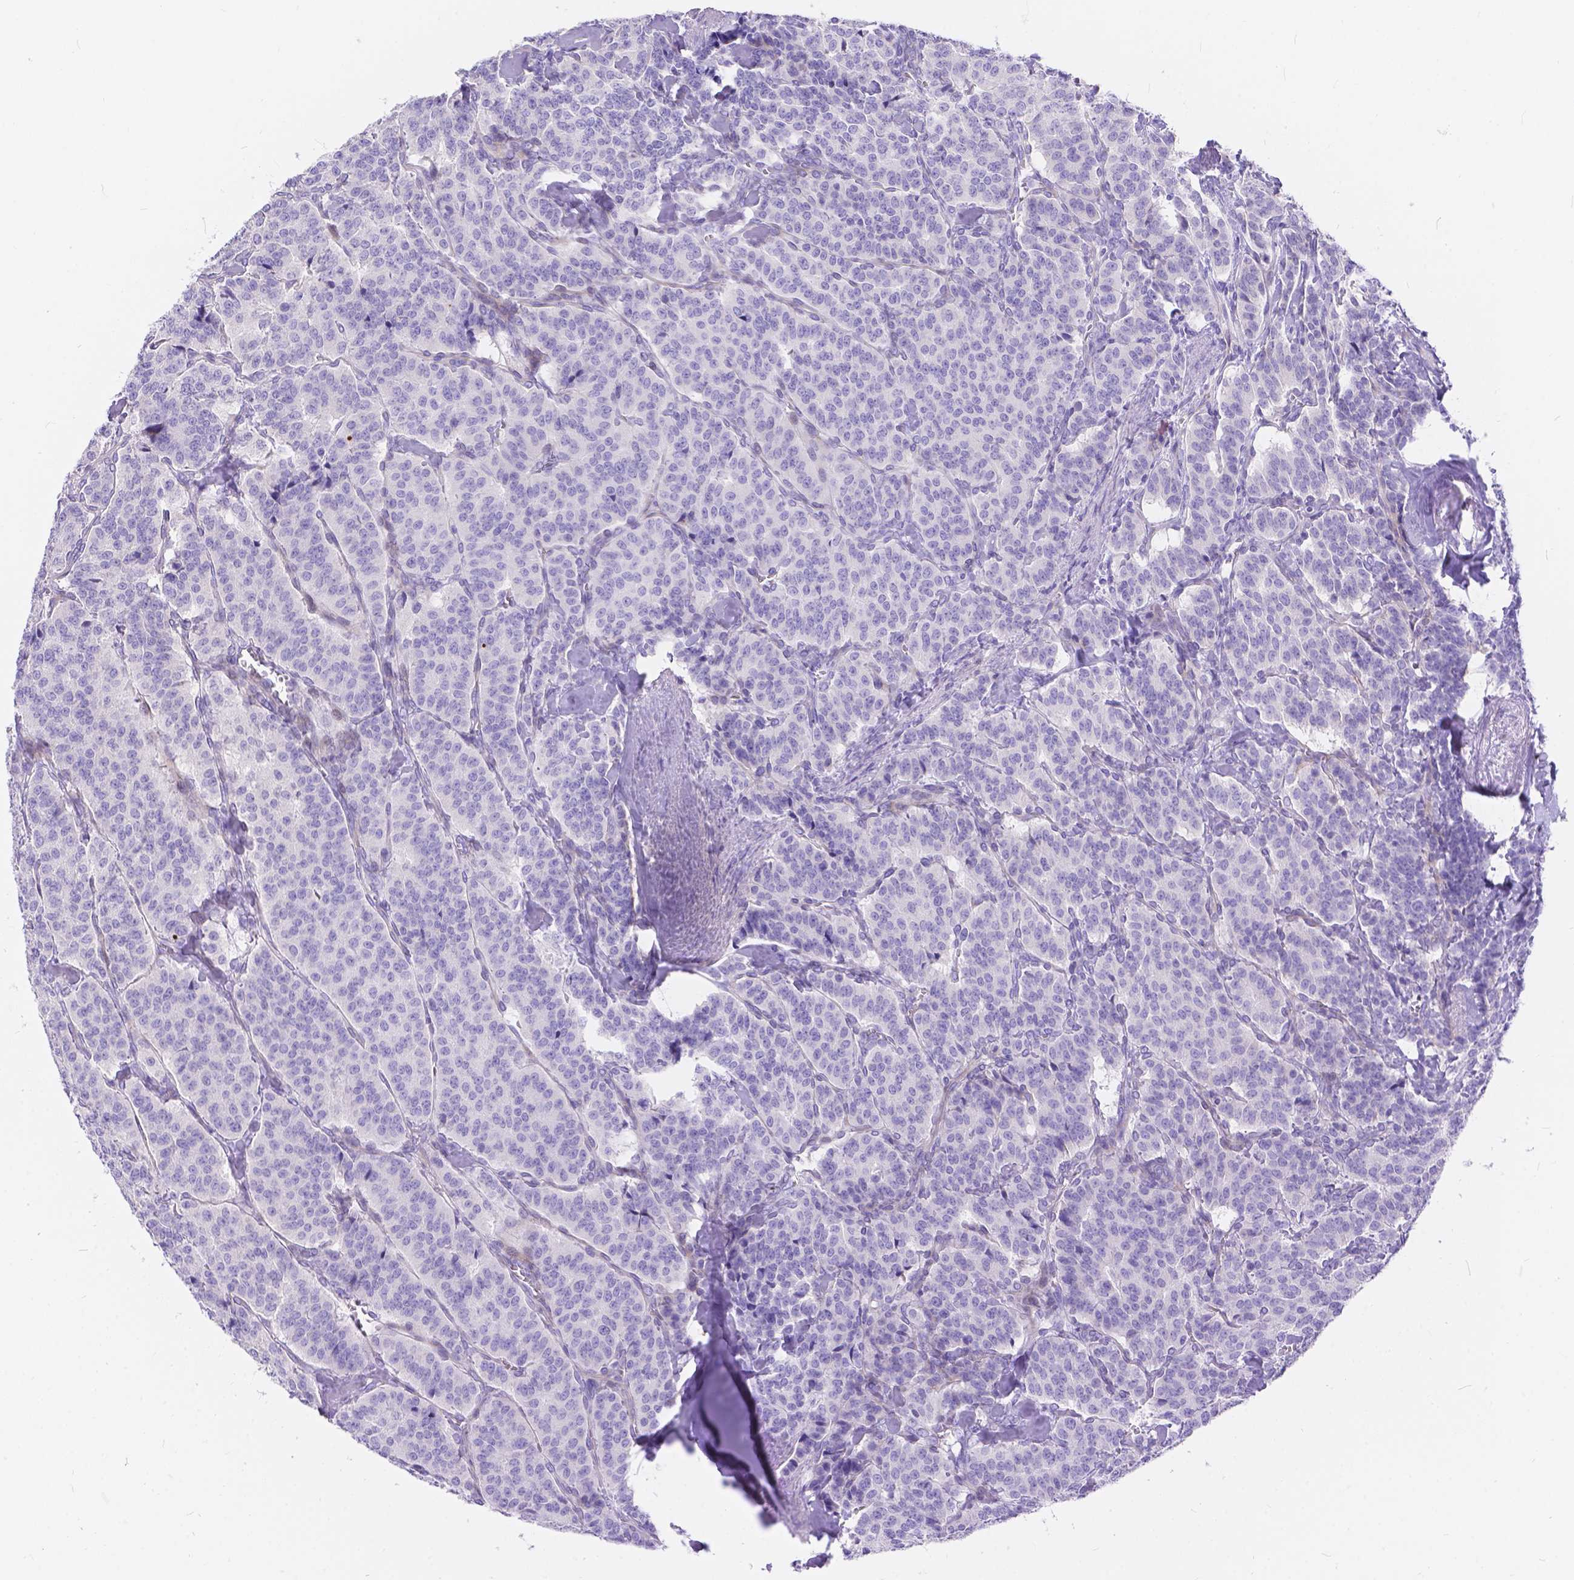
{"staining": {"intensity": "negative", "quantity": "none", "location": "none"}, "tissue": "carcinoid", "cell_type": "Tumor cells", "image_type": "cancer", "snomed": [{"axis": "morphology", "description": "Normal tissue, NOS"}, {"axis": "morphology", "description": "Carcinoid, malignant, NOS"}, {"axis": "topography", "description": "Lung"}], "caption": "The immunohistochemistry micrograph has no significant staining in tumor cells of malignant carcinoid tissue.", "gene": "KLHL10", "patient": {"sex": "female", "age": 46}}